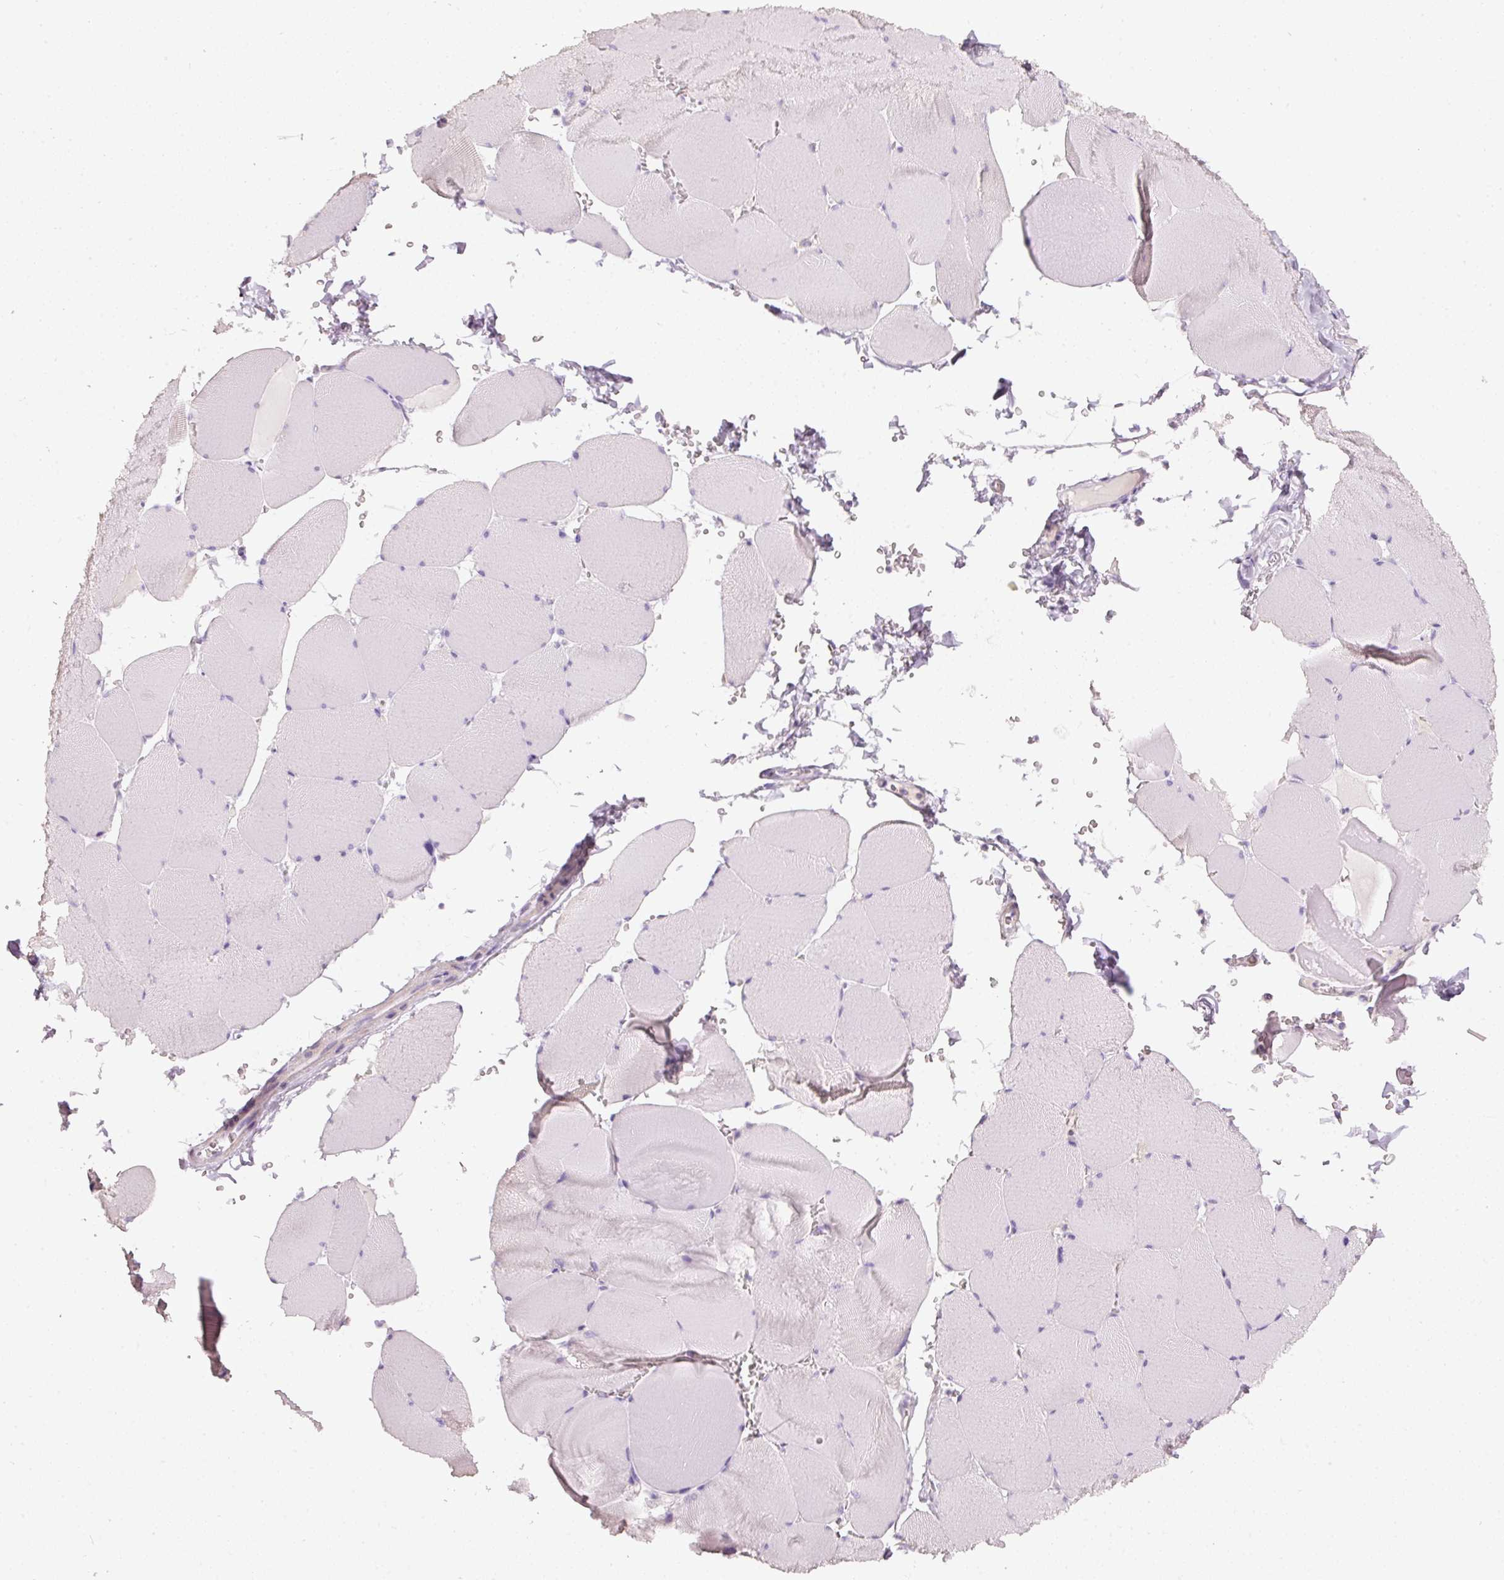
{"staining": {"intensity": "negative", "quantity": "none", "location": "none"}, "tissue": "skeletal muscle", "cell_type": "Myocytes", "image_type": "normal", "snomed": [{"axis": "morphology", "description": "Normal tissue, NOS"}, {"axis": "topography", "description": "Skeletal muscle"}, {"axis": "topography", "description": "Head-Neck"}], "caption": "Immunohistochemistry micrograph of benign skeletal muscle: human skeletal muscle stained with DAB (3,3'-diaminobenzidine) shows no significant protein staining in myocytes. (DAB immunohistochemistry (IHC), high magnification).", "gene": "PDXDC1", "patient": {"sex": "male", "age": 66}}